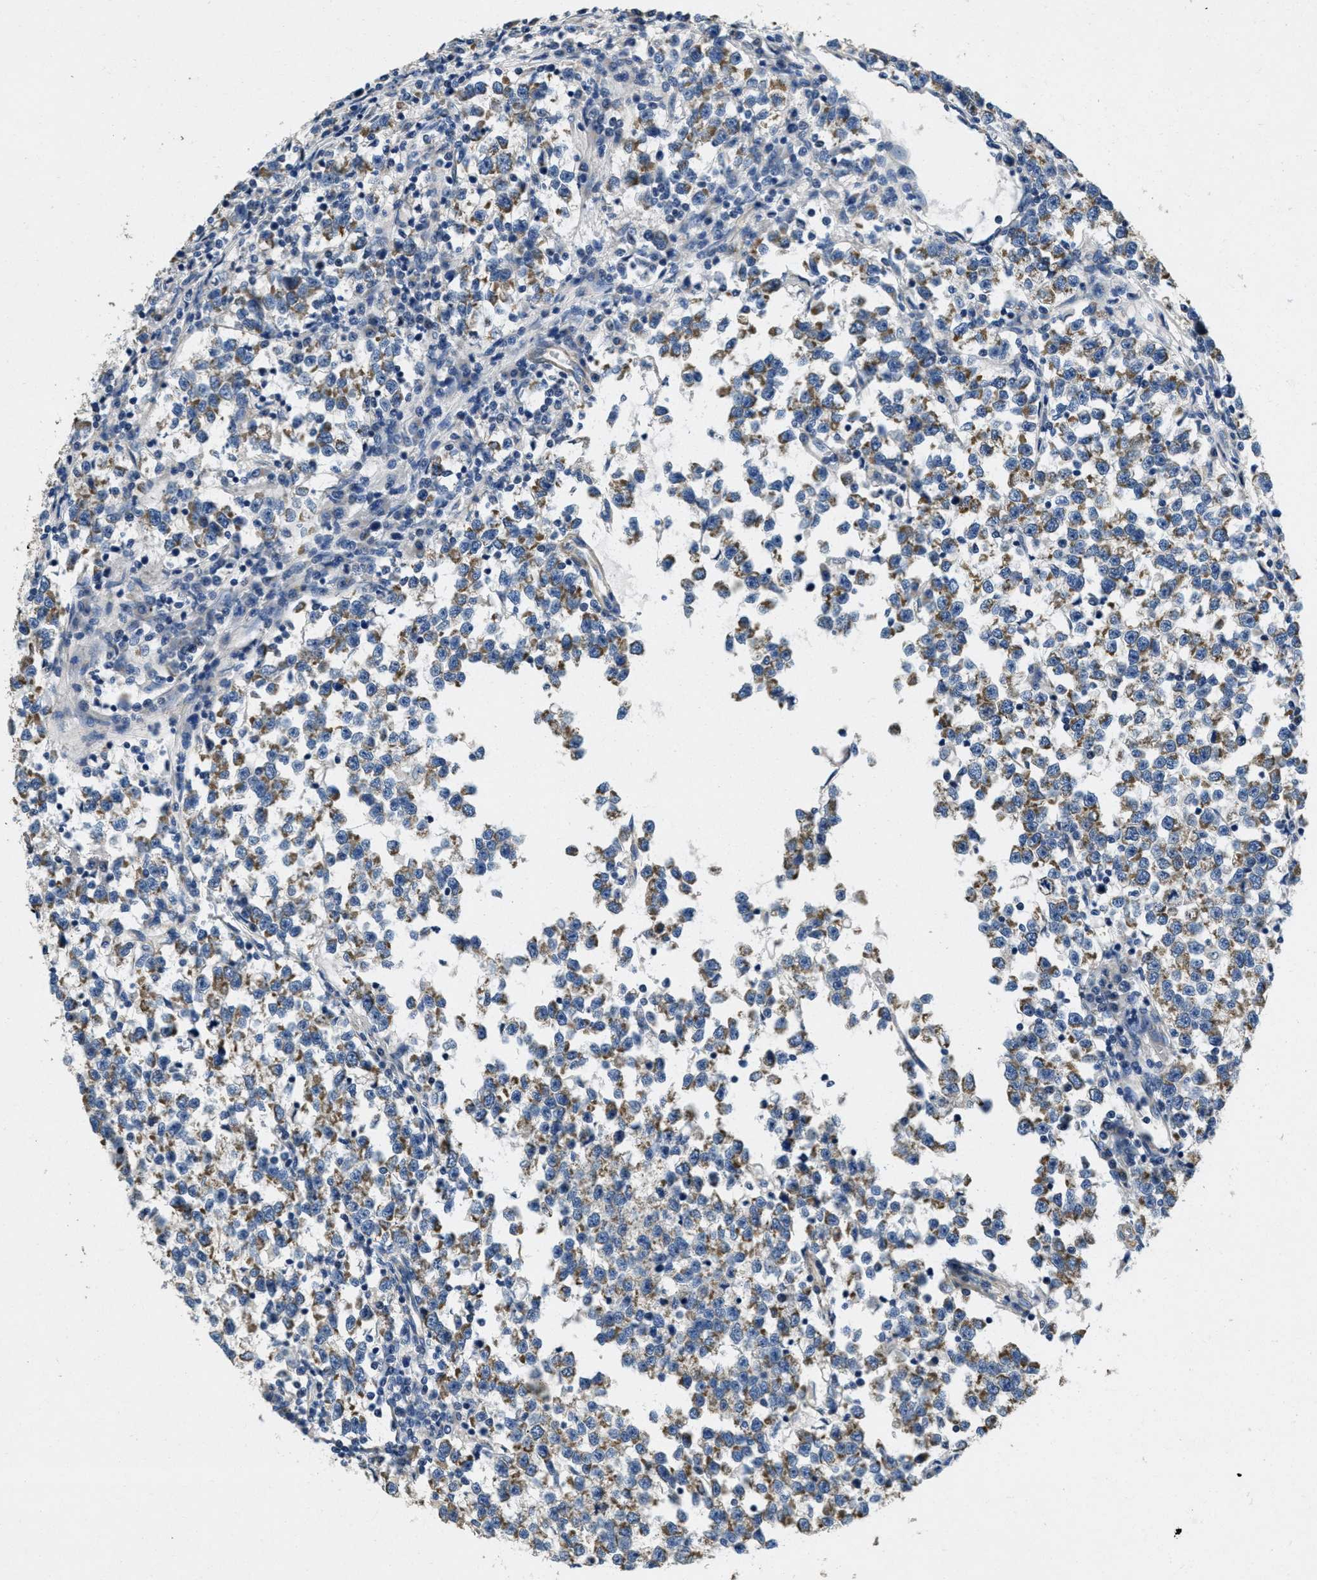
{"staining": {"intensity": "moderate", "quantity": ">75%", "location": "cytoplasmic/membranous"}, "tissue": "testis cancer", "cell_type": "Tumor cells", "image_type": "cancer", "snomed": [{"axis": "morphology", "description": "Normal tissue, NOS"}, {"axis": "morphology", "description": "Seminoma, NOS"}, {"axis": "topography", "description": "Testis"}], "caption": "Human testis seminoma stained with a protein marker displays moderate staining in tumor cells.", "gene": "TOMM70", "patient": {"sex": "male", "age": 43}}